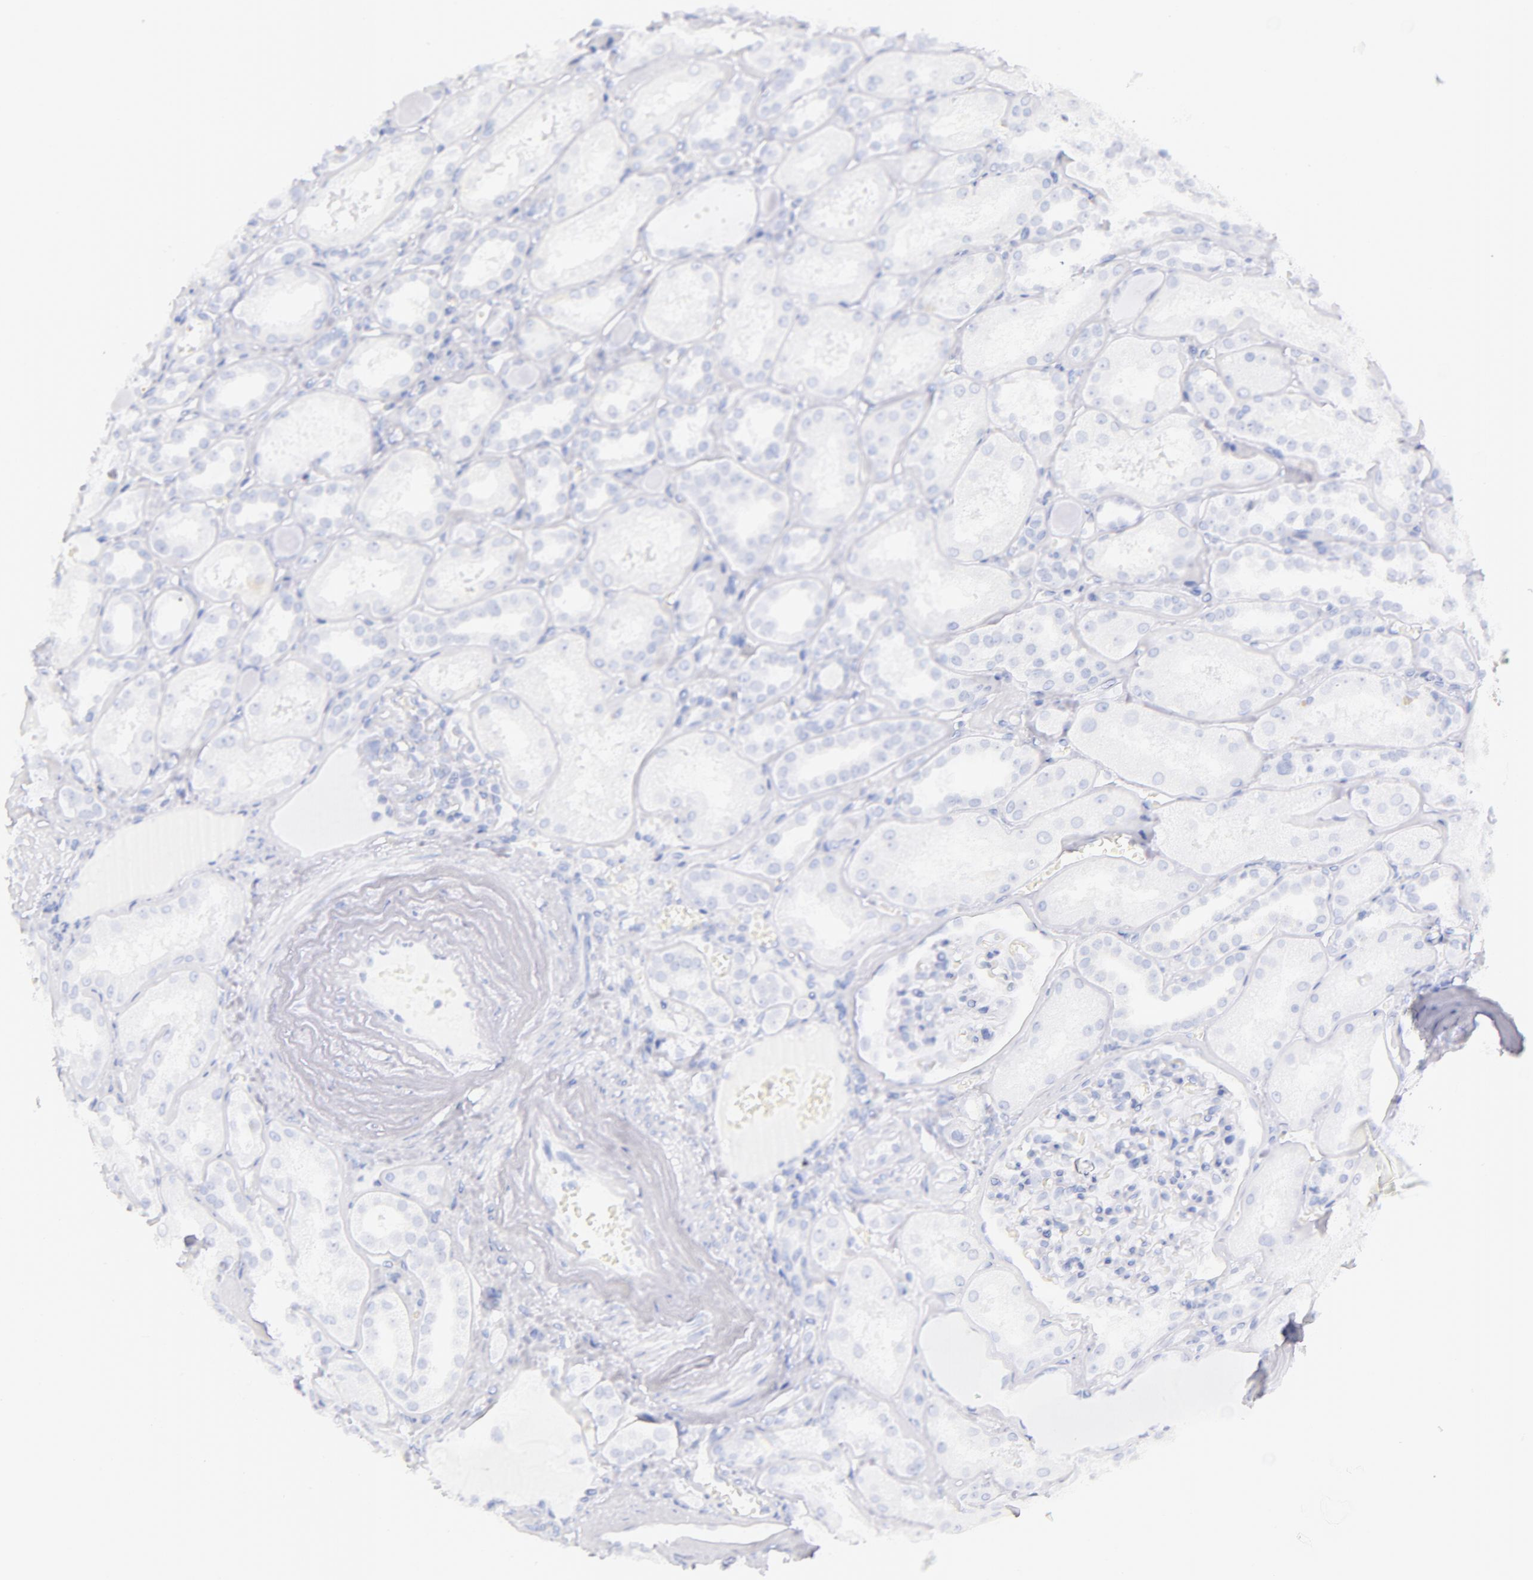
{"staining": {"intensity": "negative", "quantity": "none", "location": "none"}, "tissue": "kidney", "cell_type": "Cells in glomeruli", "image_type": "normal", "snomed": [{"axis": "morphology", "description": "Normal tissue, NOS"}, {"axis": "topography", "description": "Kidney"}], "caption": "This micrograph is of normal kidney stained with immunohistochemistry to label a protein in brown with the nuclei are counter-stained blue. There is no positivity in cells in glomeruli. (DAB immunohistochemistry (IHC), high magnification).", "gene": "CD44", "patient": {"sex": "male", "age": 61}}